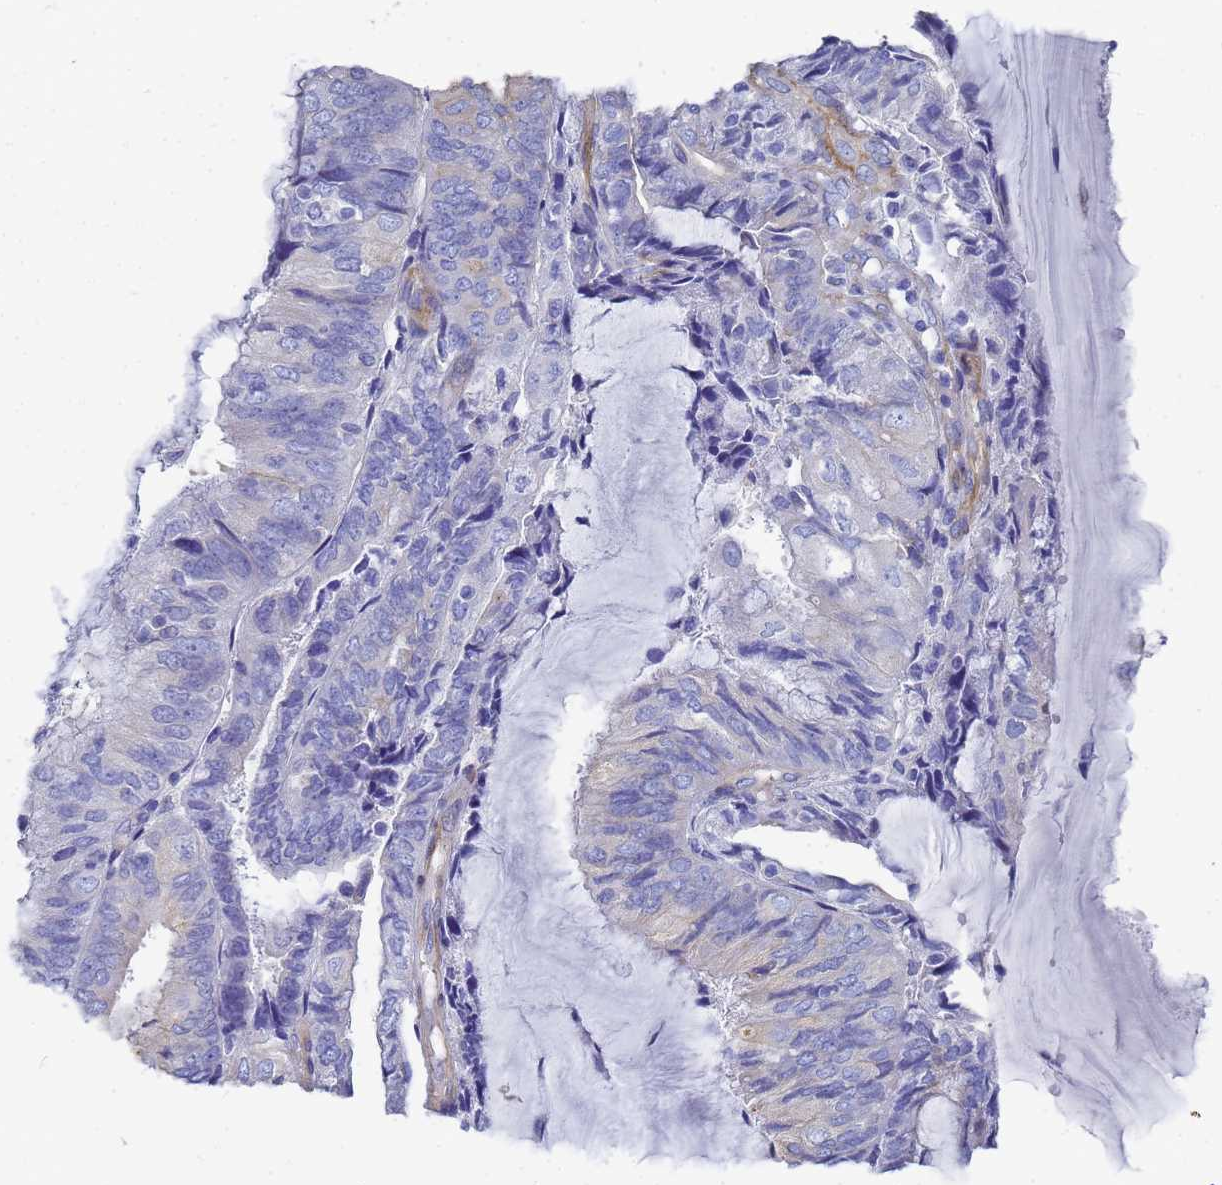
{"staining": {"intensity": "negative", "quantity": "none", "location": "none"}, "tissue": "endometrial cancer", "cell_type": "Tumor cells", "image_type": "cancer", "snomed": [{"axis": "morphology", "description": "Adenocarcinoma, NOS"}, {"axis": "topography", "description": "Endometrium"}], "caption": "Tumor cells show no significant protein staining in endometrial cancer.", "gene": "TUBB1", "patient": {"sex": "female", "age": 81}}